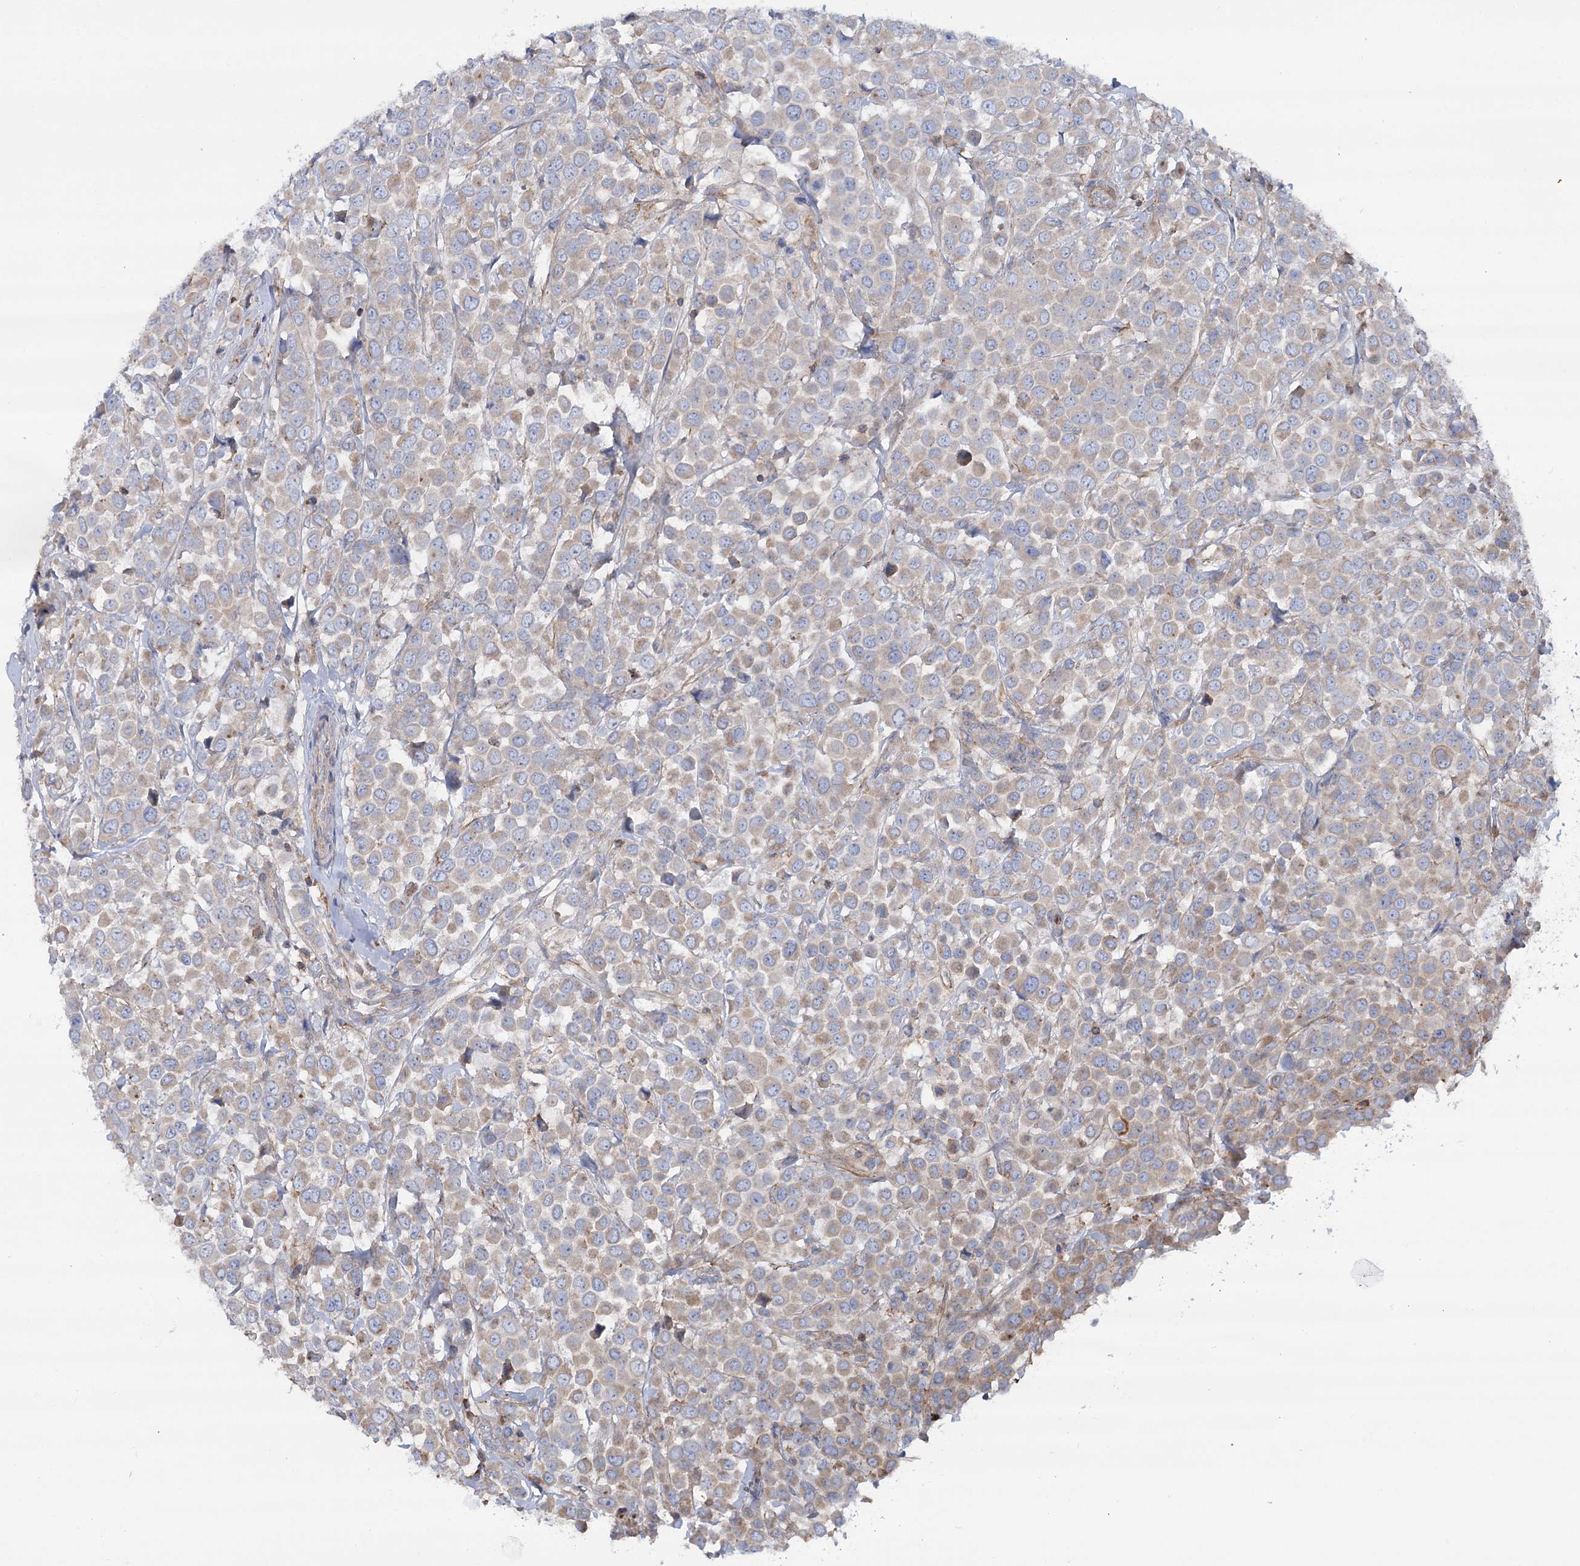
{"staining": {"intensity": "weak", "quantity": ">75%", "location": "cytoplasmic/membranous"}, "tissue": "breast cancer", "cell_type": "Tumor cells", "image_type": "cancer", "snomed": [{"axis": "morphology", "description": "Duct carcinoma"}, {"axis": "topography", "description": "Breast"}], "caption": "Protein expression analysis of human invasive ductal carcinoma (breast) reveals weak cytoplasmic/membranous staining in about >75% of tumor cells. The protein is stained brown, and the nuclei are stained in blue (DAB (3,3'-diaminobenzidine) IHC with brightfield microscopy, high magnification).", "gene": "LARP1B", "patient": {"sex": "female", "age": 61}}